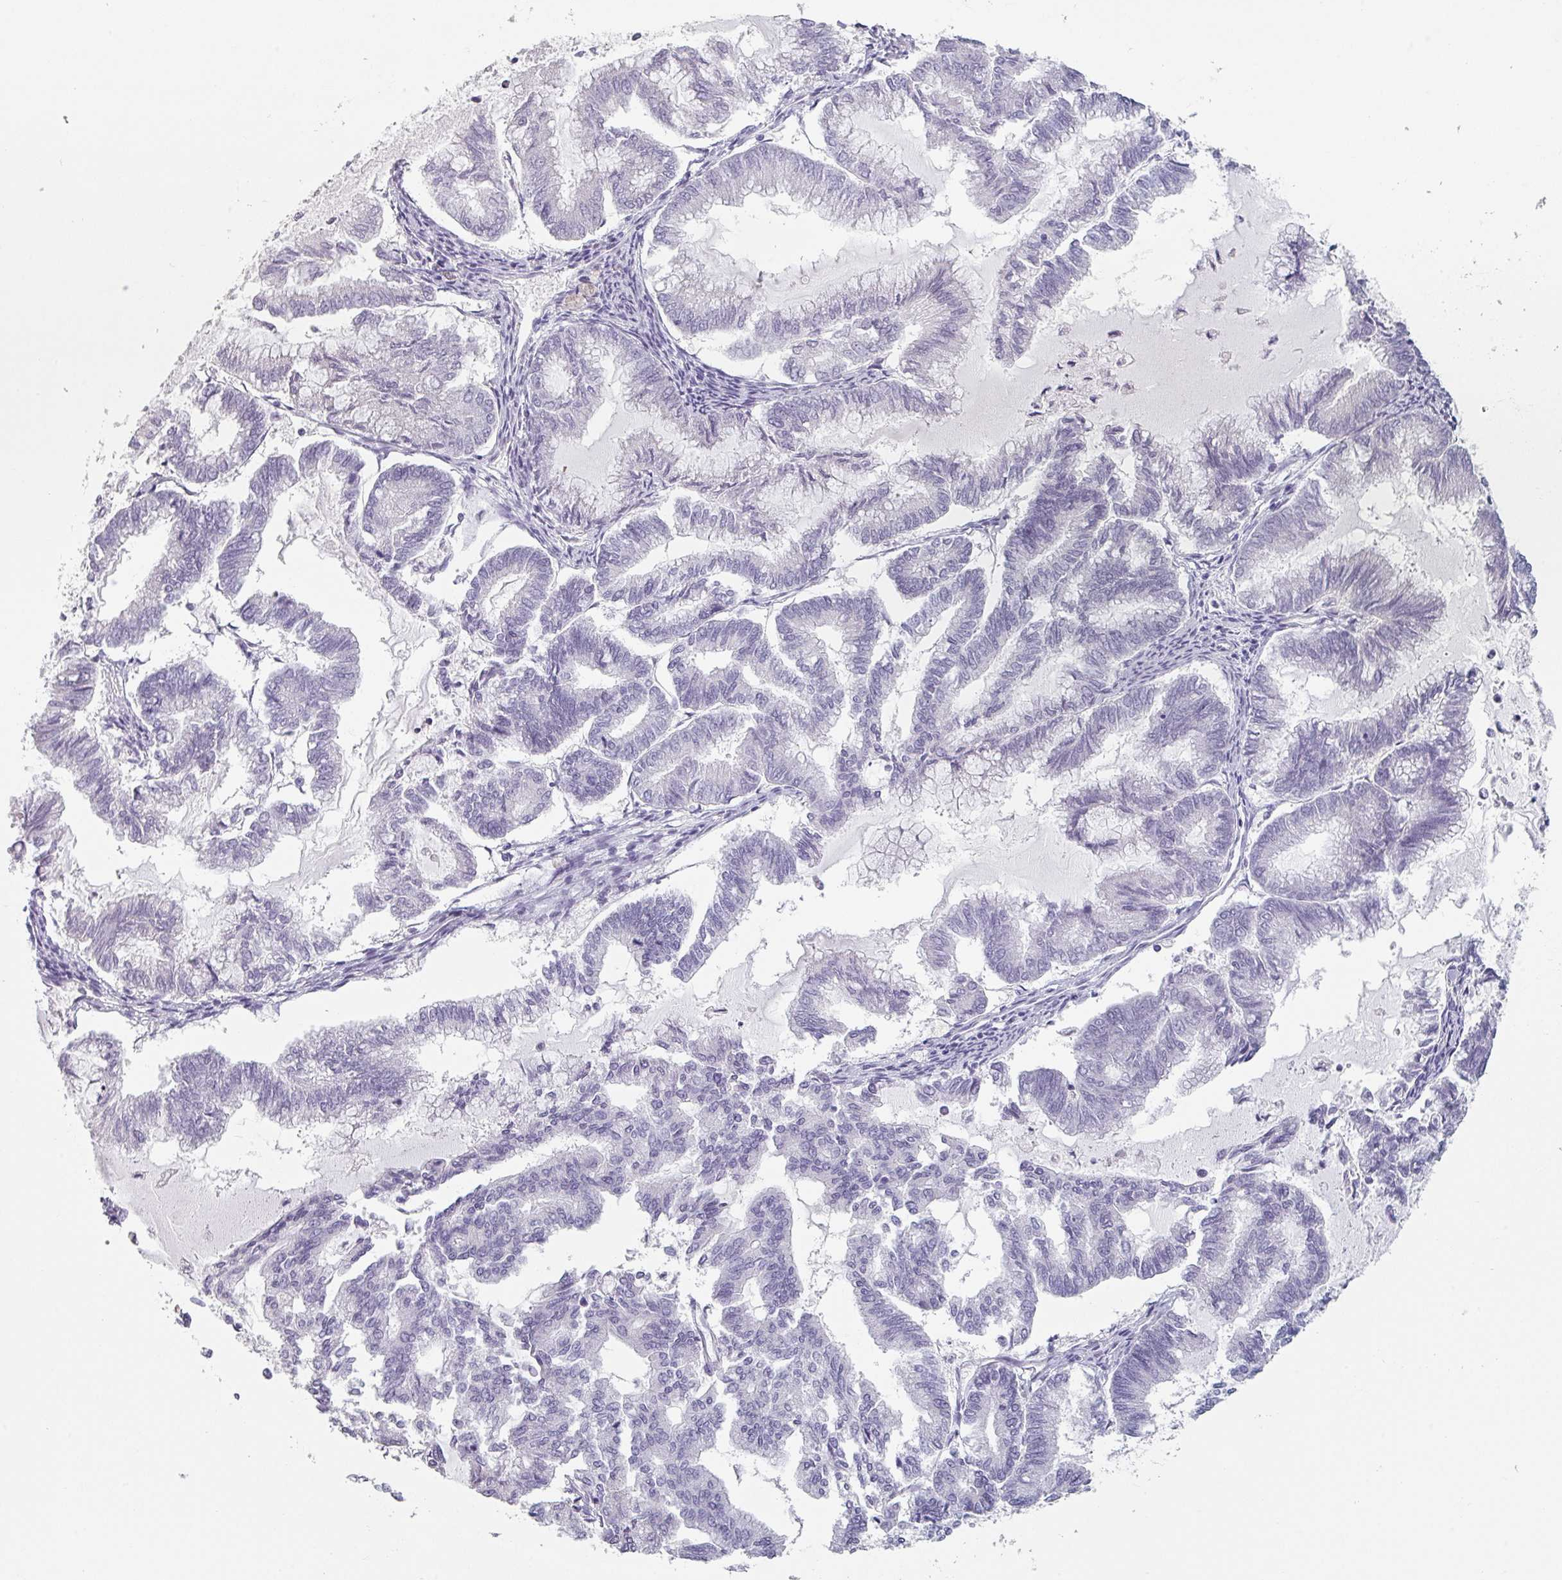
{"staining": {"intensity": "negative", "quantity": "none", "location": "none"}, "tissue": "endometrial cancer", "cell_type": "Tumor cells", "image_type": "cancer", "snomed": [{"axis": "morphology", "description": "Adenocarcinoma, NOS"}, {"axis": "topography", "description": "Endometrium"}], "caption": "A micrograph of endometrial cancer (adenocarcinoma) stained for a protein shows no brown staining in tumor cells. (DAB (3,3'-diaminobenzidine) immunohistochemistry (IHC), high magnification).", "gene": "SFTPA1", "patient": {"sex": "female", "age": 79}}